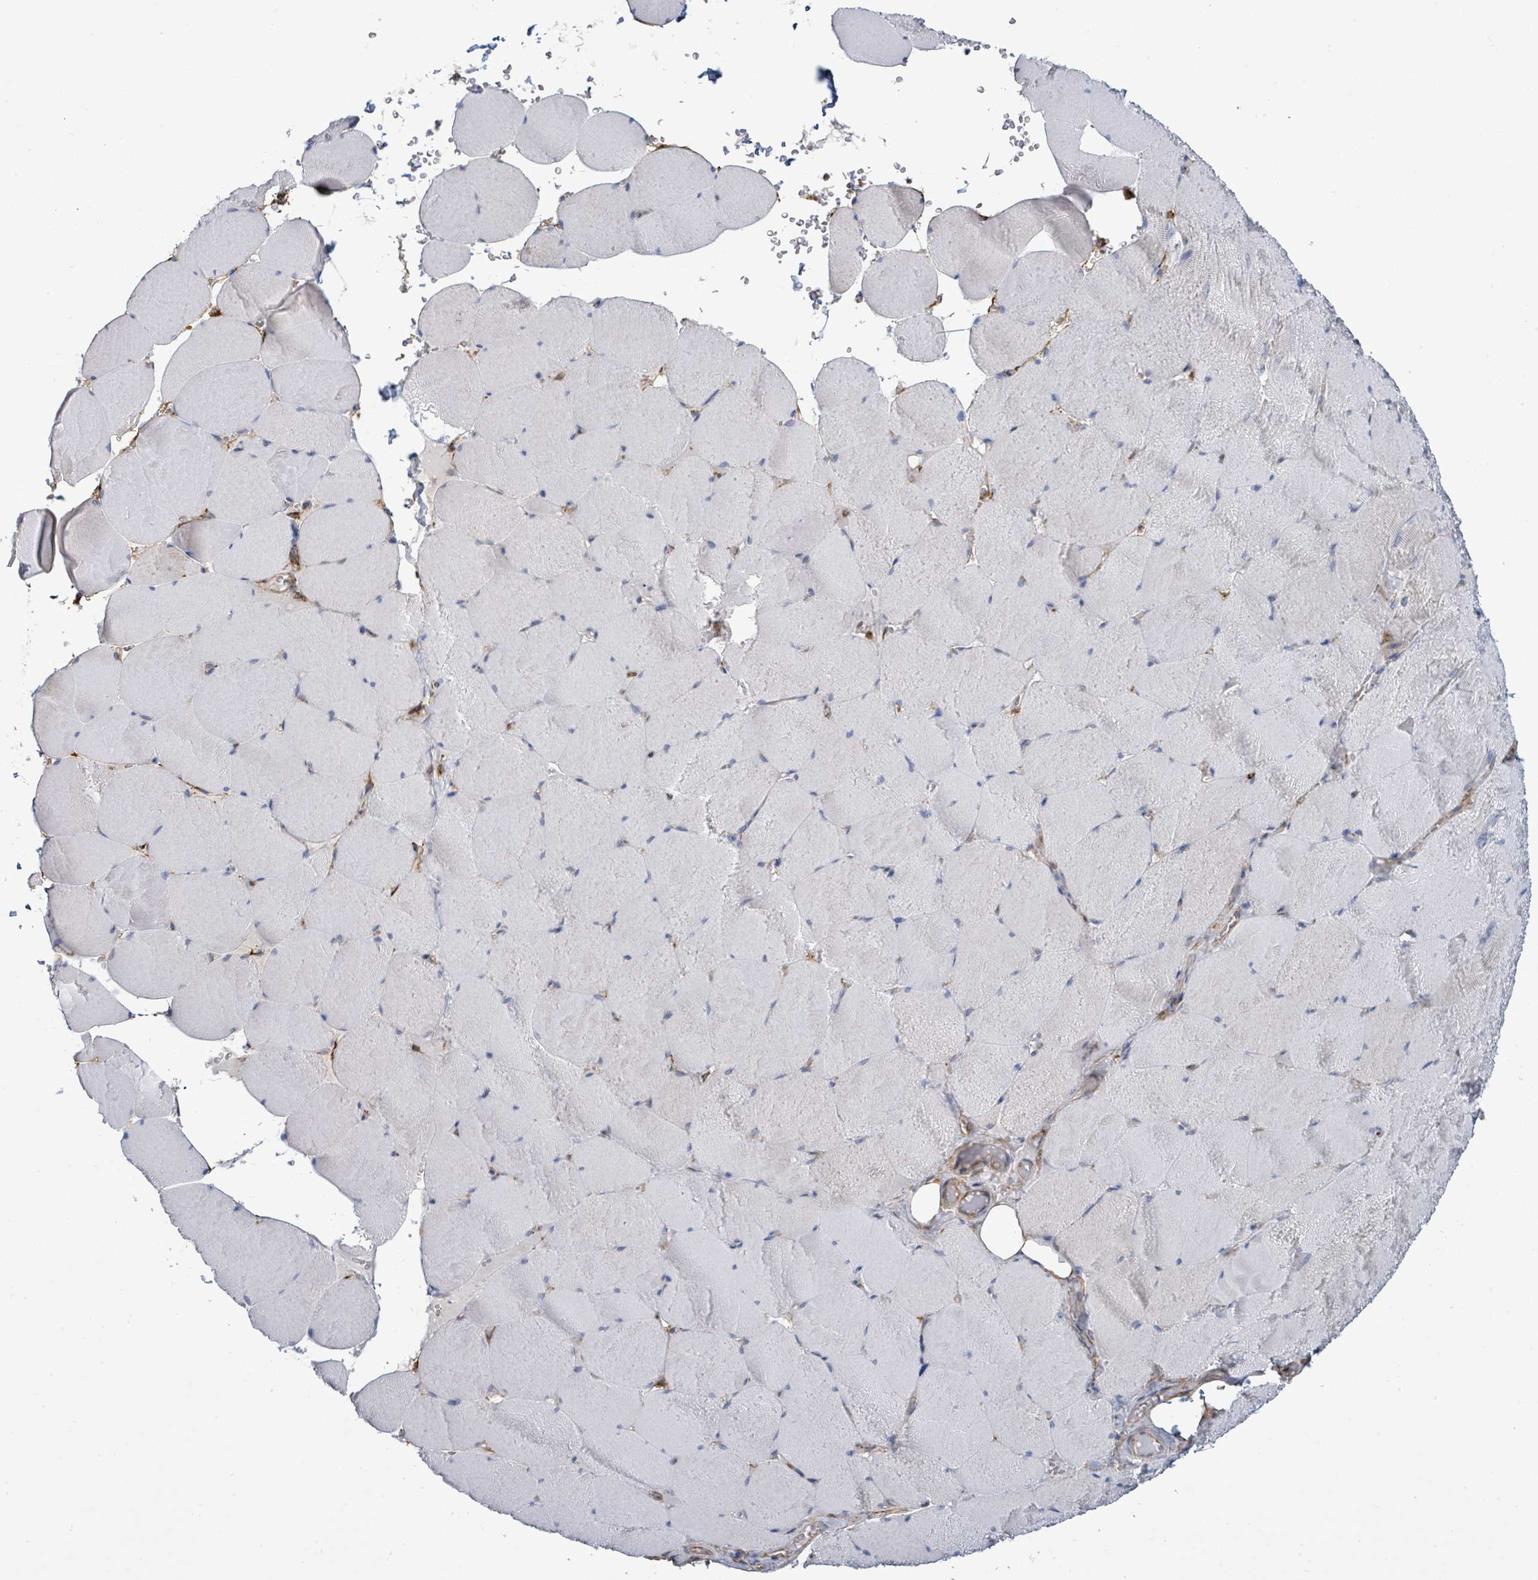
{"staining": {"intensity": "negative", "quantity": "none", "location": "none"}, "tissue": "skeletal muscle", "cell_type": "Myocytes", "image_type": "normal", "snomed": [{"axis": "morphology", "description": "Normal tissue, NOS"}, {"axis": "topography", "description": "Skeletal muscle"}, {"axis": "topography", "description": "Head-Neck"}], "caption": "Immunohistochemistry (IHC) photomicrograph of benign human skeletal muscle stained for a protein (brown), which exhibits no staining in myocytes.", "gene": "EGFL7", "patient": {"sex": "male", "age": 66}}